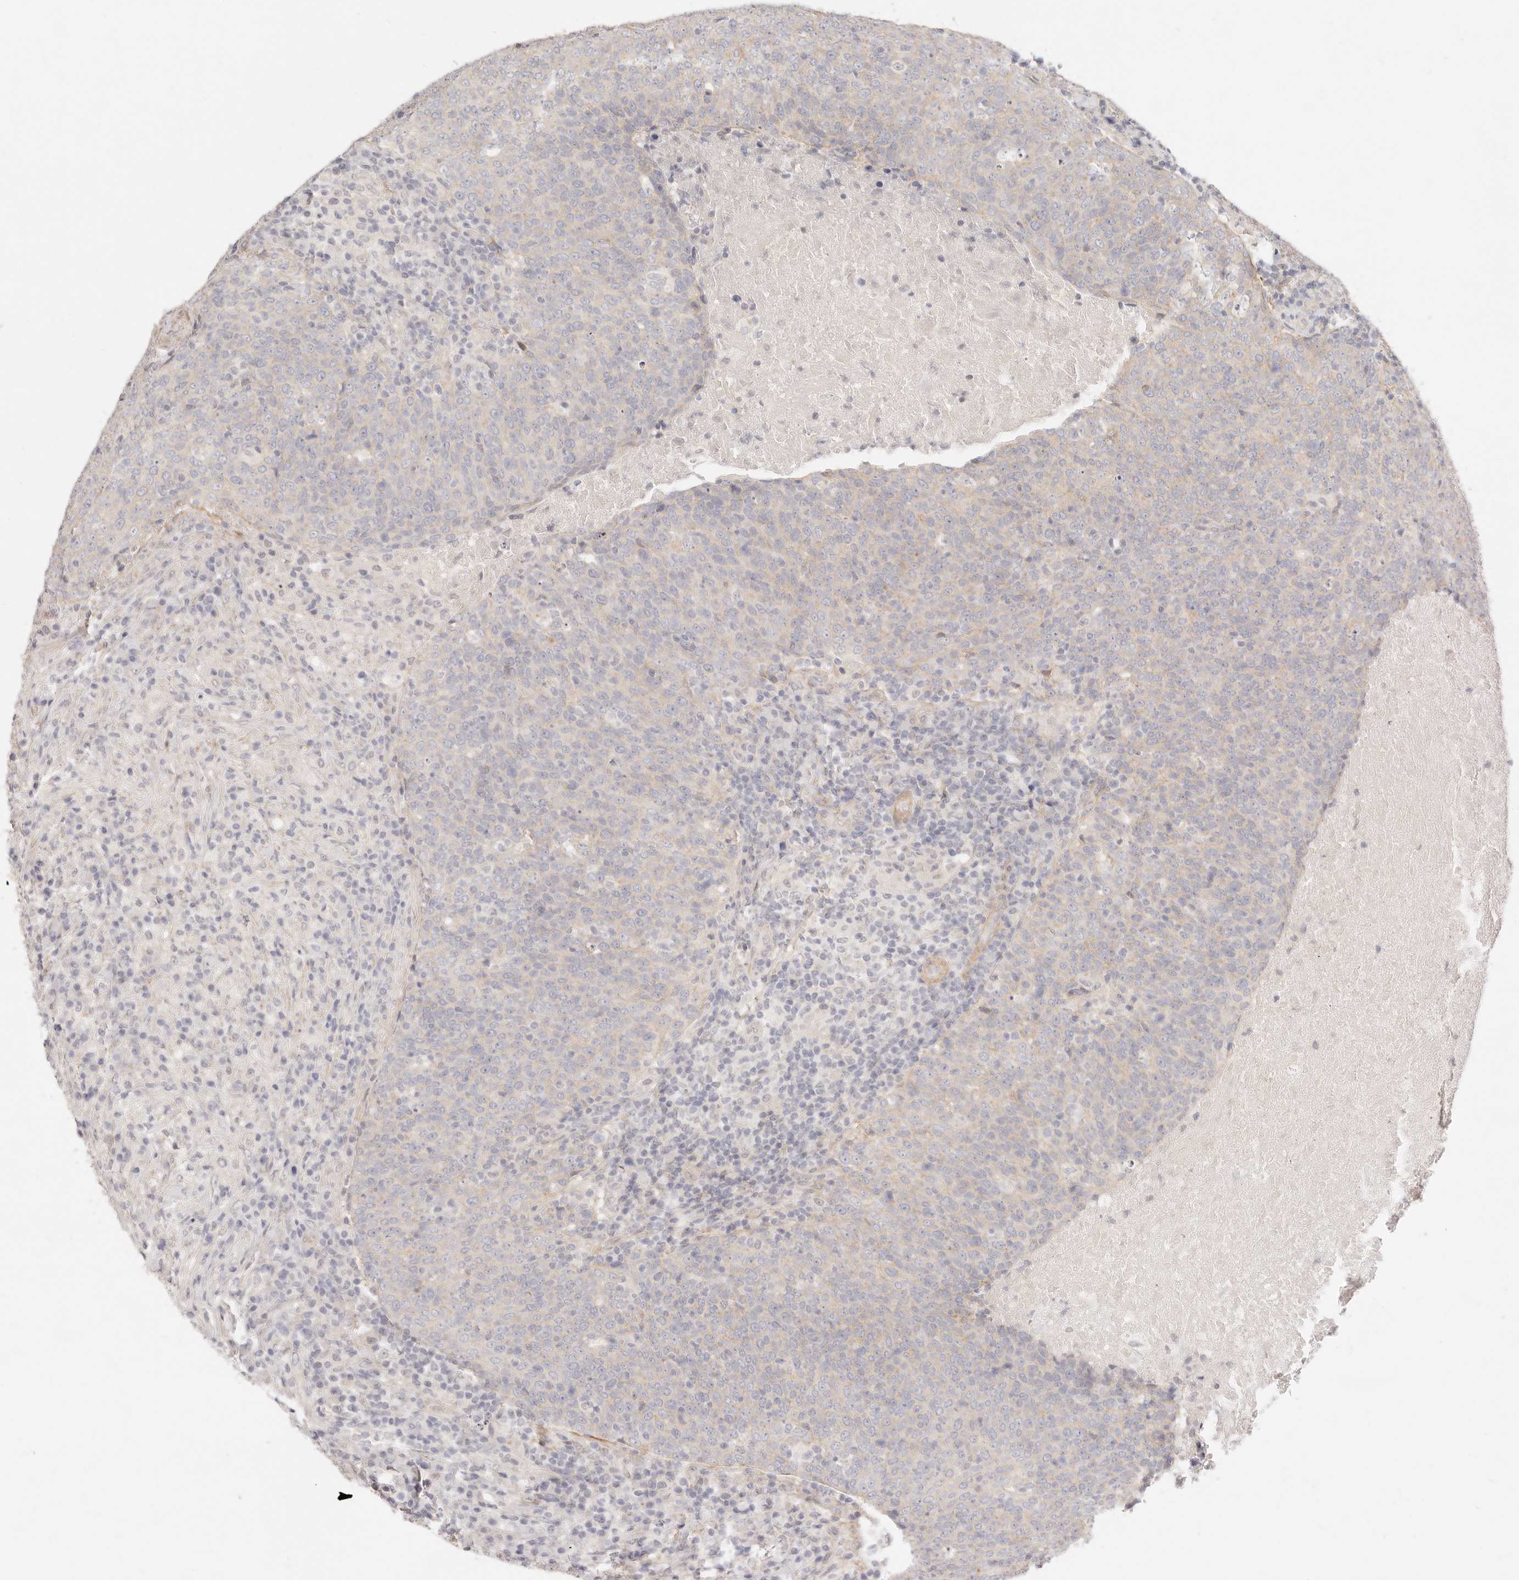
{"staining": {"intensity": "weak", "quantity": "<25%", "location": "cytoplasmic/membranous"}, "tissue": "head and neck cancer", "cell_type": "Tumor cells", "image_type": "cancer", "snomed": [{"axis": "morphology", "description": "Squamous cell carcinoma, NOS"}, {"axis": "morphology", "description": "Squamous cell carcinoma, metastatic, NOS"}, {"axis": "topography", "description": "Lymph node"}, {"axis": "topography", "description": "Head-Neck"}], "caption": "Immunohistochemical staining of human head and neck metastatic squamous cell carcinoma displays no significant staining in tumor cells.", "gene": "UBXN10", "patient": {"sex": "male", "age": 62}}